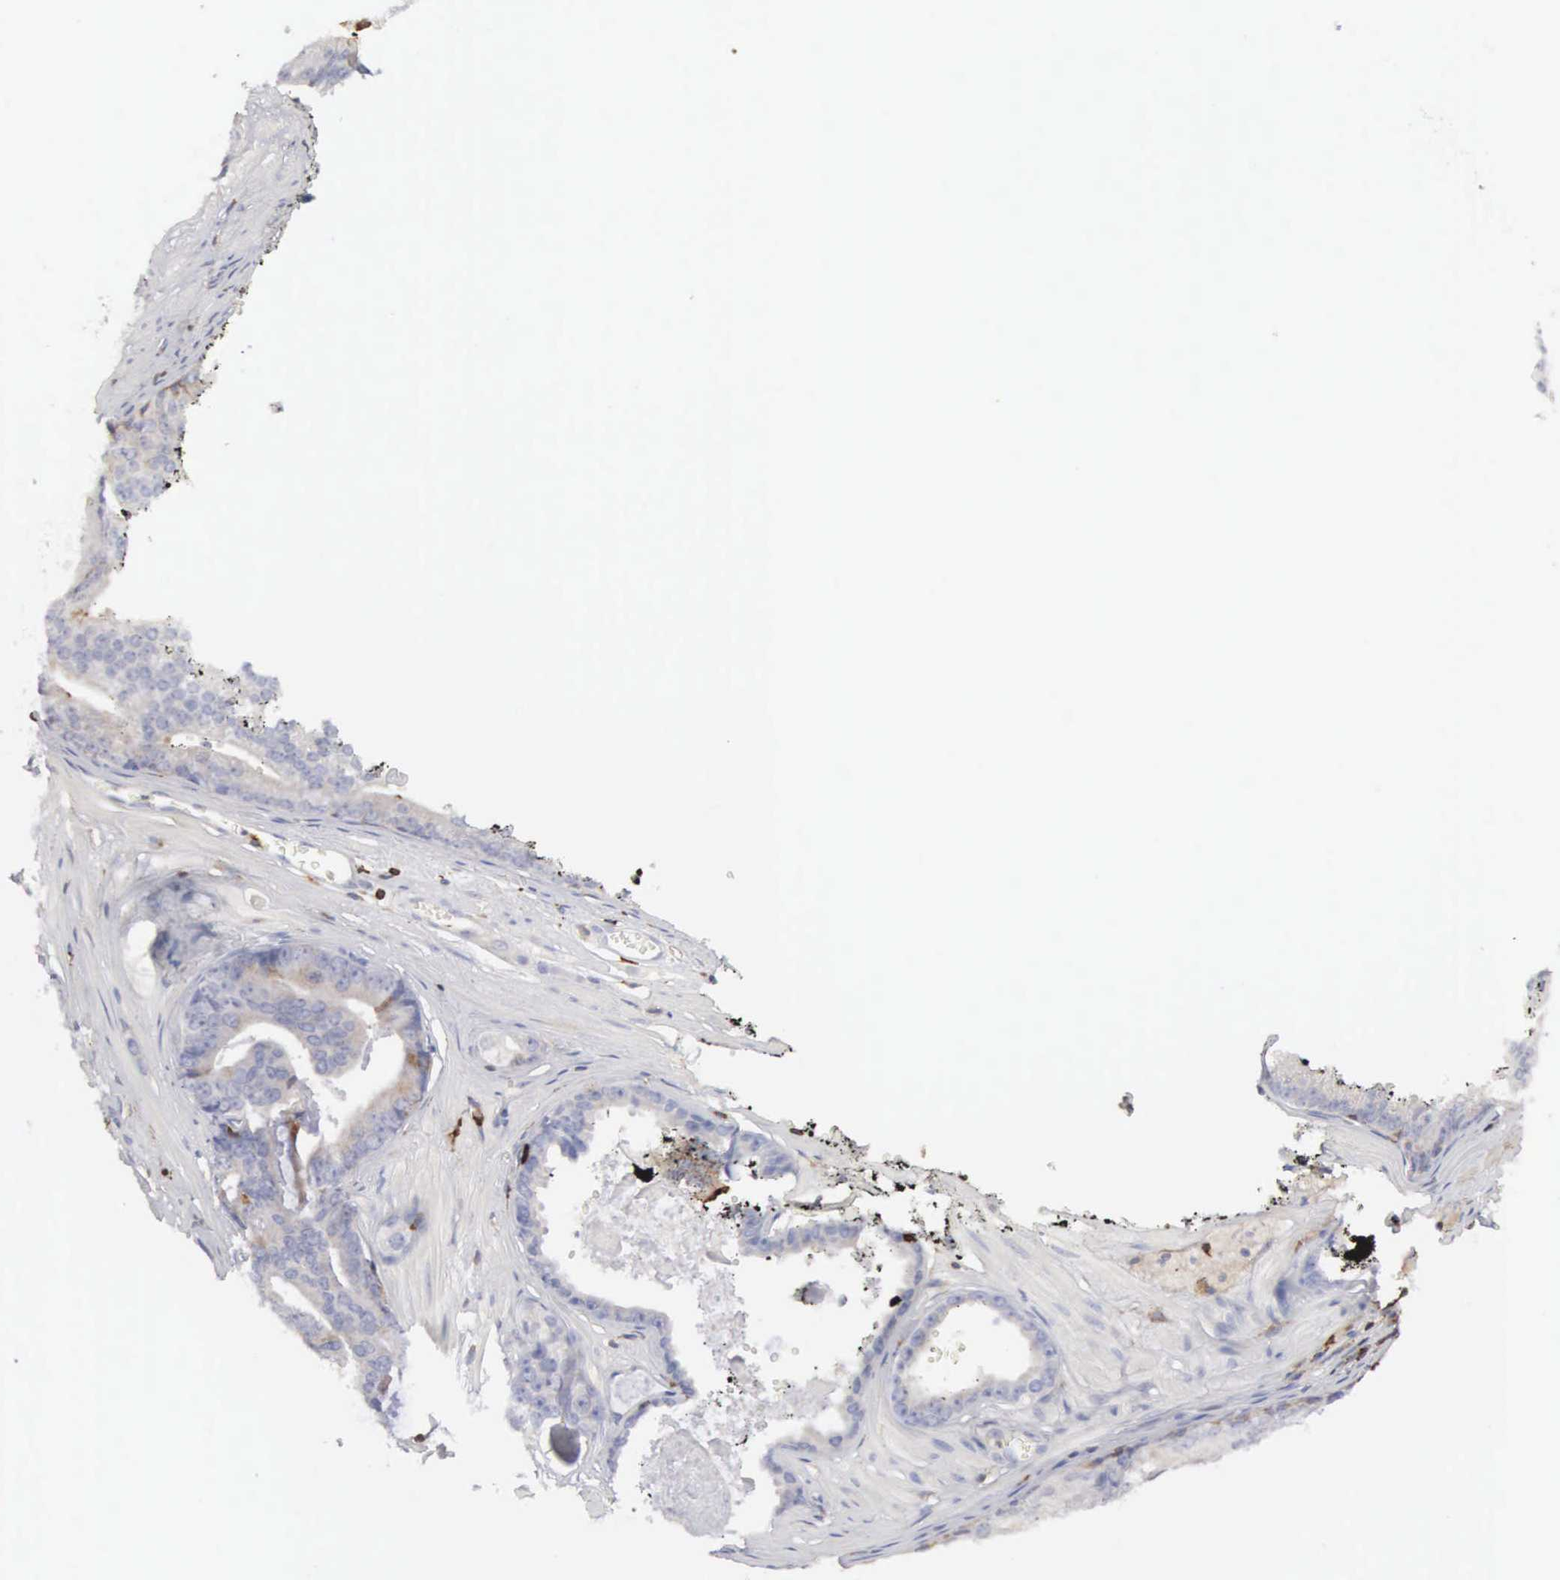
{"staining": {"intensity": "negative", "quantity": "none", "location": "none"}, "tissue": "colorectal cancer", "cell_type": "Tumor cells", "image_type": "cancer", "snomed": [{"axis": "morphology", "description": "Adenocarcinoma, NOS"}, {"axis": "topography", "description": "Colon"}], "caption": "Colorectal cancer (adenocarcinoma) was stained to show a protein in brown. There is no significant positivity in tumor cells.", "gene": "SH3BP1", "patient": {"sex": "male", "age": 65}}